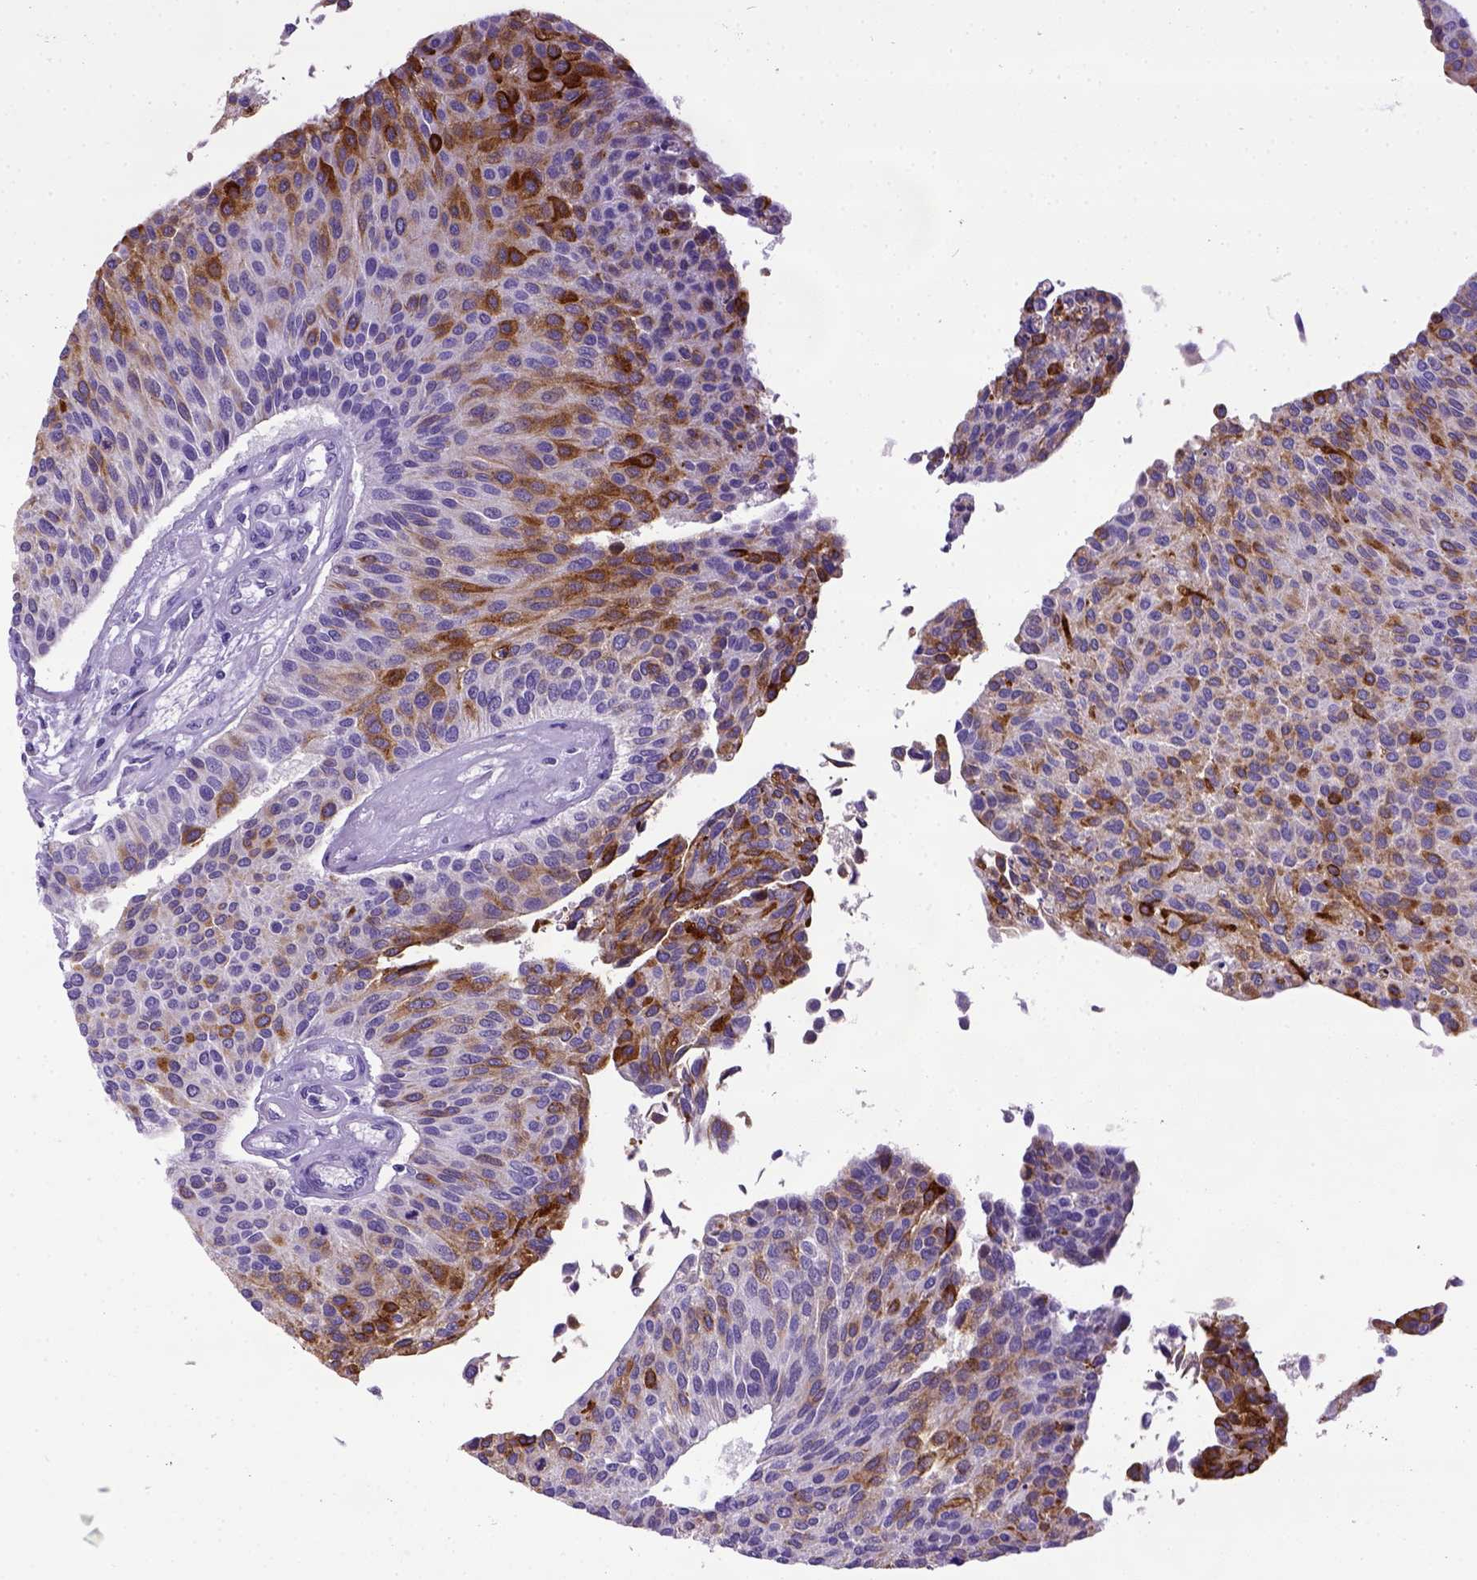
{"staining": {"intensity": "strong", "quantity": "25%-75%", "location": "cytoplasmic/membranous"}, "tissue": "urothelial cancer", "cell_type": "Tumor cells", "image_type": "cancer", "snomed": [{"axis": "morphology", "description": "Urothelial carcinoma, NOS"}, {"axis": "topography", "description": "Urinary bladder"}], "caption": "High-magnification brightfield microscopy of urothelial cancer stained with DAB (3,3'-diaminobenzidine) (brown) and counterstained with hematoxylin (blue). tumor cells exhibit strong cytoplasmic/membranous positivity is present in about25%-75% of cells.", "gene": "IGF2", "patient": {"sex": "male", "age": 55}}